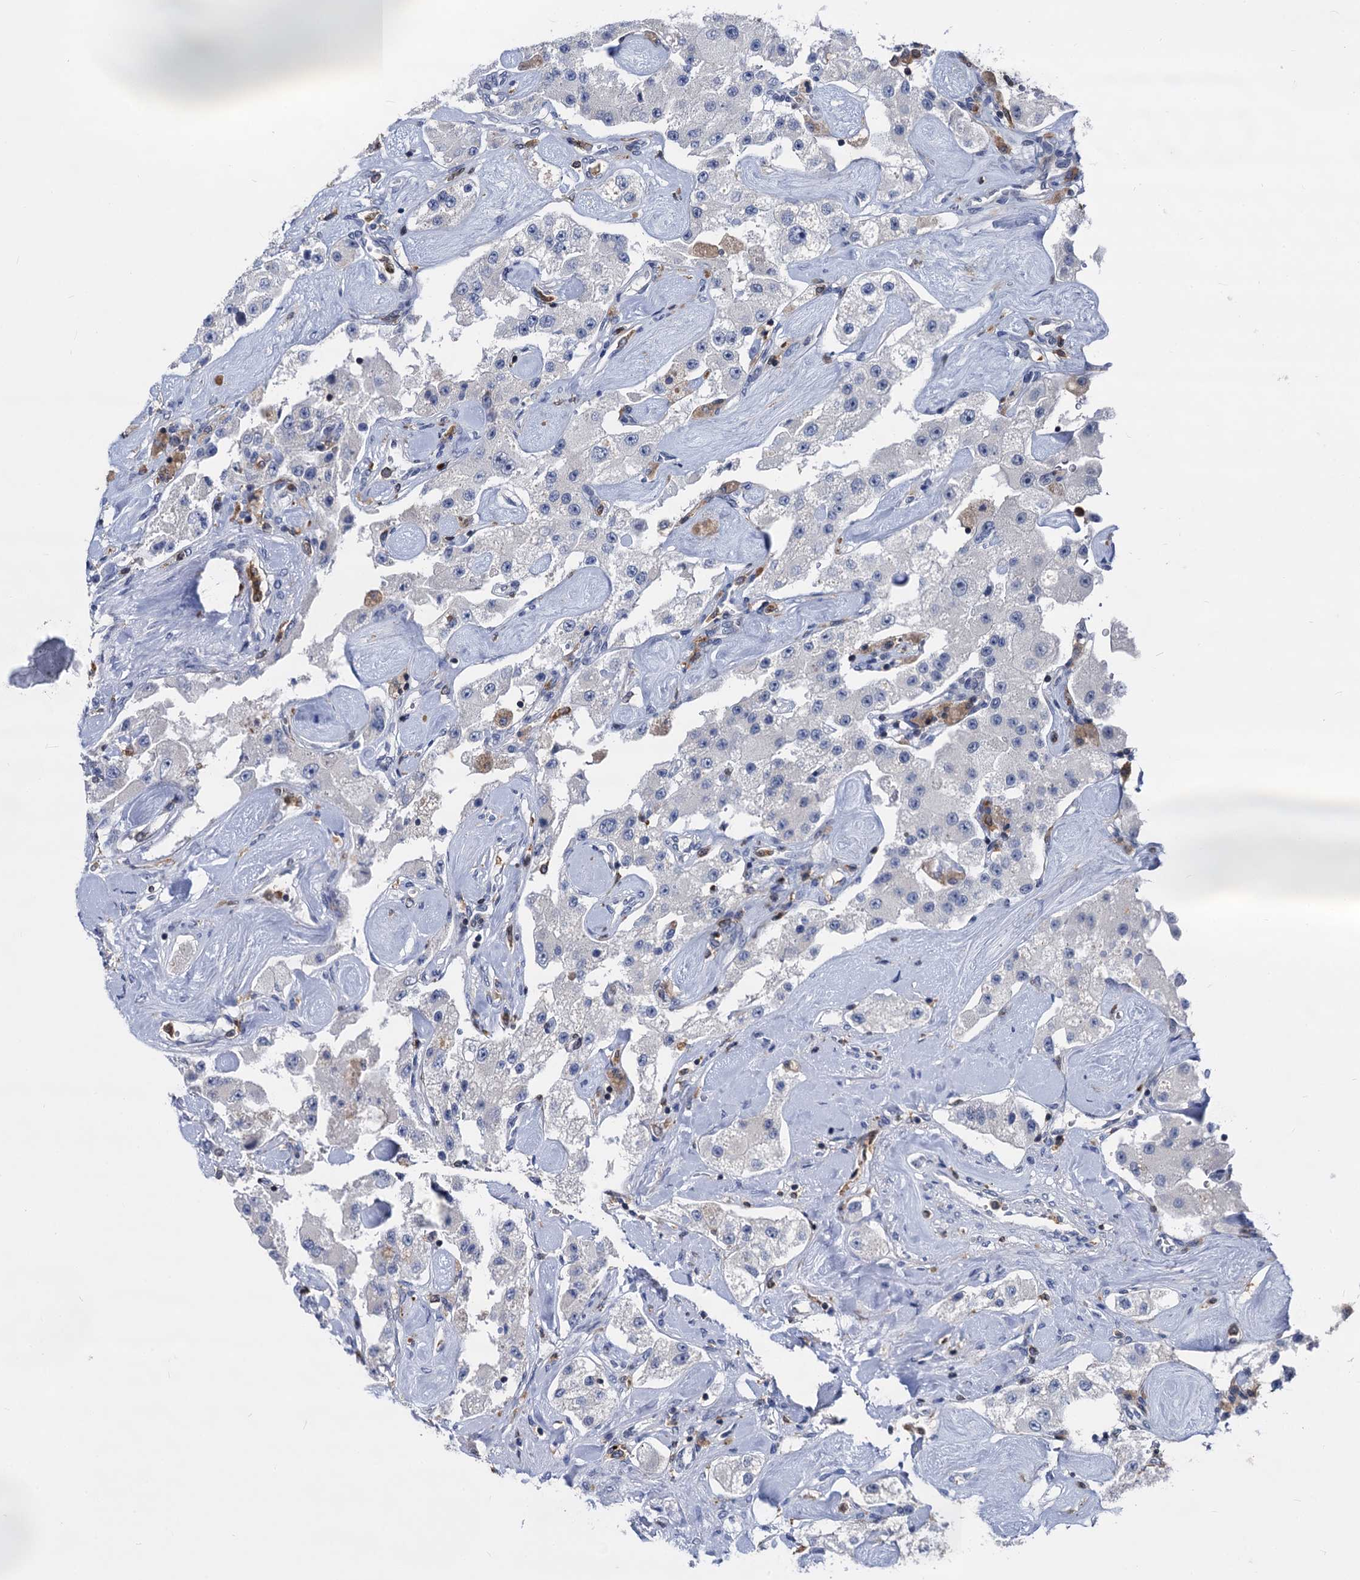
{"staining": {"intensity": "negative", "quantity": "none", "location": "none"}, "tissue": "carcinoid", "cell_type": "Tumor cells", "image_type": "cancer", "snomed": [{"axis": "morphology", "description": "Carcinoid, malignant, NOS"}, {"axis": "topography", "description": "Pancreas"}], "caption": "An immunohistochemistry micrograph of carcinoid (malignant) is shown. There is no staining in tumor cells of carcinoid (malignant). (DAB (3,3'-diaminobenzidine) immunohistochemistry (IHC) visualized using brightfield microscopy, high magnification).", "gene": "RHOG", "patient": {"sex": "male", "age": 41}}